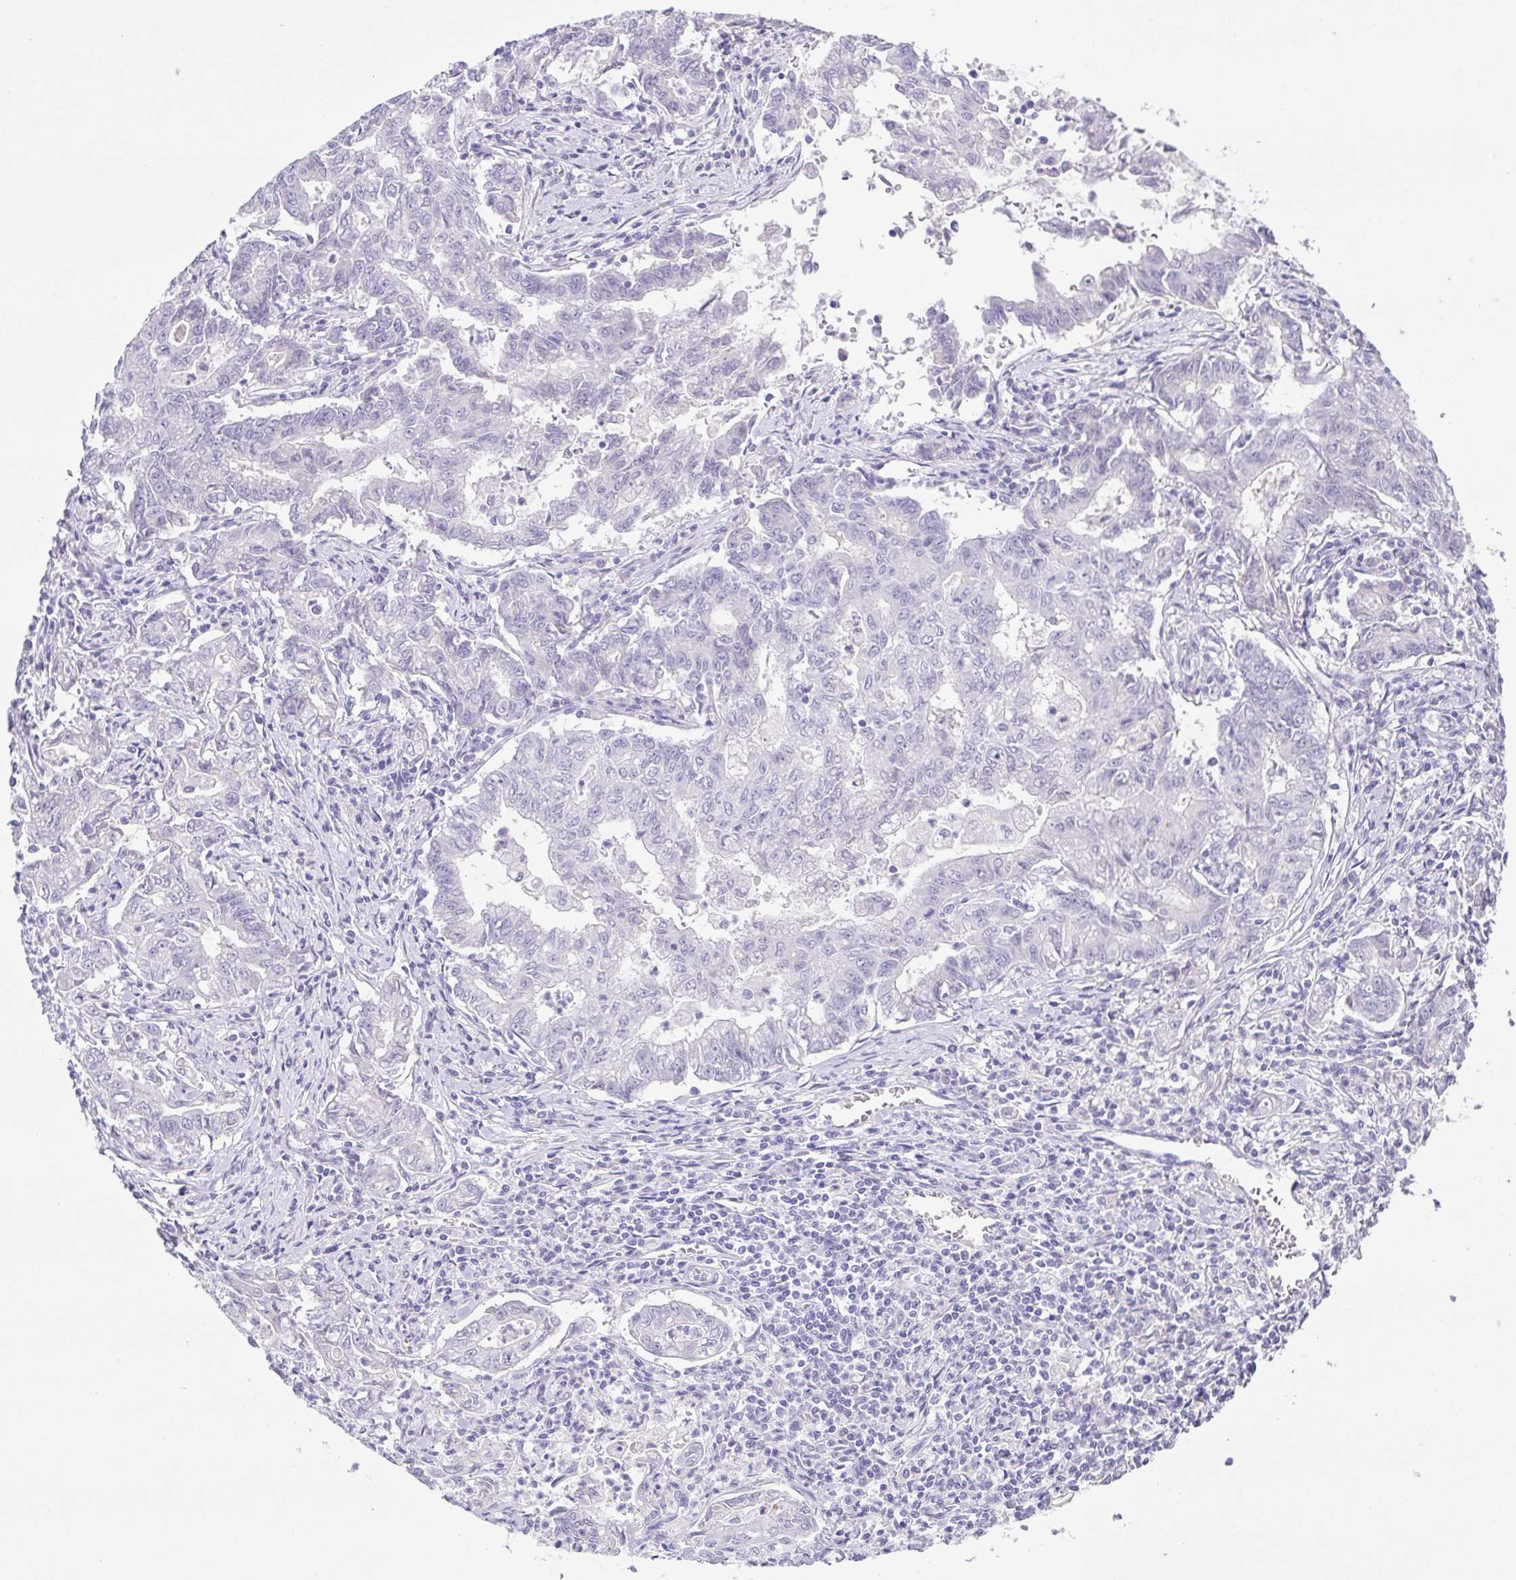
{"staining": {"intensity": "negative", "quantity": "none", "location": "none"}, "tissue": "stomach cancer", "cell_type": "Tumor cells", "image_type": "cancer", "snomed": [{"axis": "morphology", "description": "Adenocarcinoma, NOS"}, {"axis": "topography", "description": "Stomach, upper"}], "caption": "High magnification brightfield microscopy of stomach adenocarcinoma stained with DAB (brown) and counterstained with hematoxylin (blue): tumor cells show no significant positivity. (DAB (3,3'-diaminobenzidine) immunohistochemistry visualized using brightfield microscopy, high magnification).", "gene": "HAPLN2", "patient": {"sex": "female", "age": 79}}